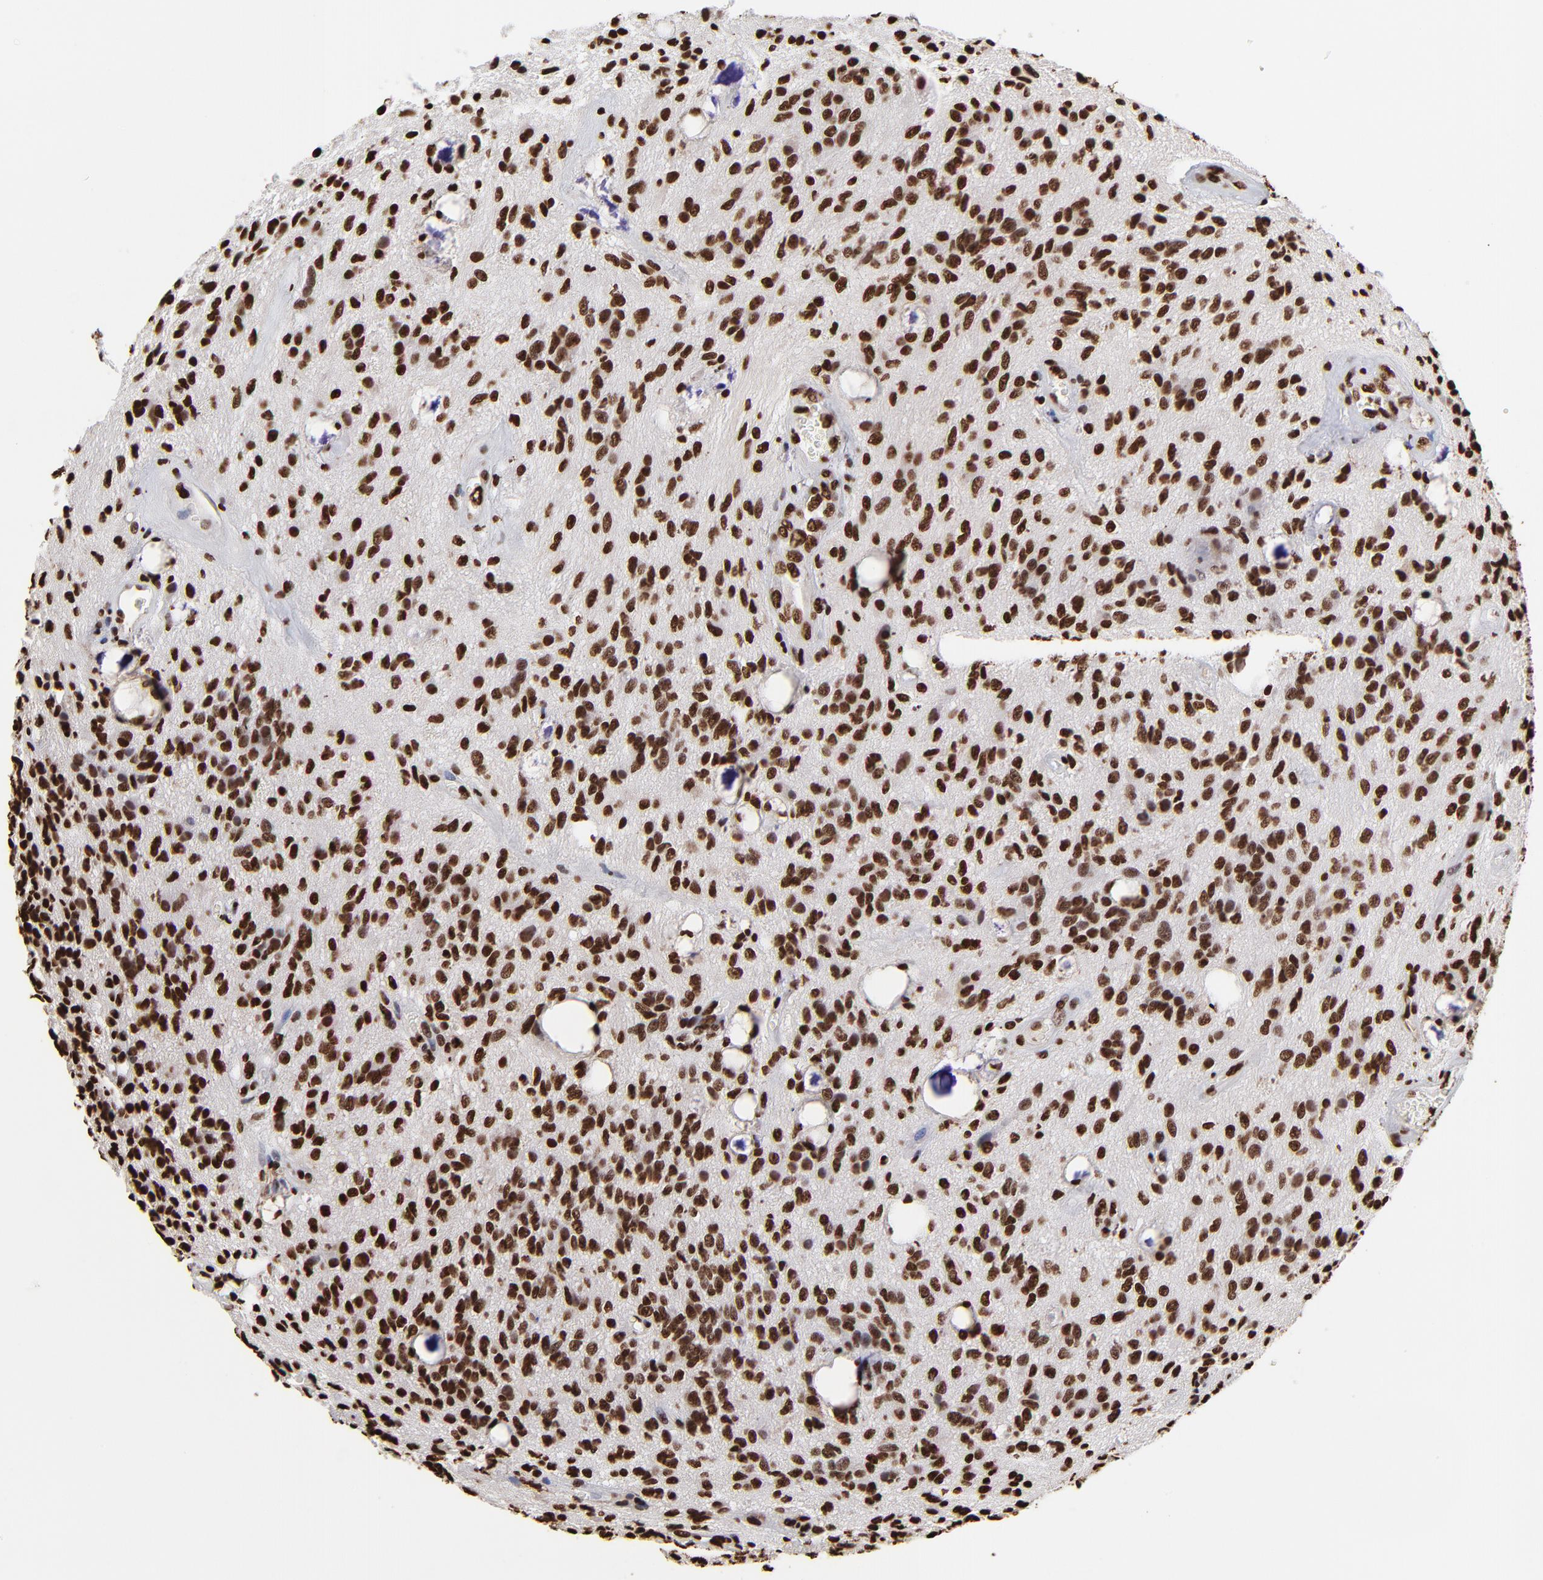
{"staining": {"intensity": "strong", "quantity": ">75%", "location": "nuclear"}, "tissue": "glioma", "cell_type": "Tumor cells", "image_type": "cancer", "snomed": [{"axis": "morphology", "description": "Glioma, malignant, Low grade"}, {"axis": "topography", "description": "Brain"}], "caption": "IHC histopathology image of low-grade glioma (malignant) stained for a protein (brown), which reveals high levels of strong nuclear expression in about >75% of tumor cells.", "gene": "ZNF544", "patient": {"sex": "female", "age": 15}}